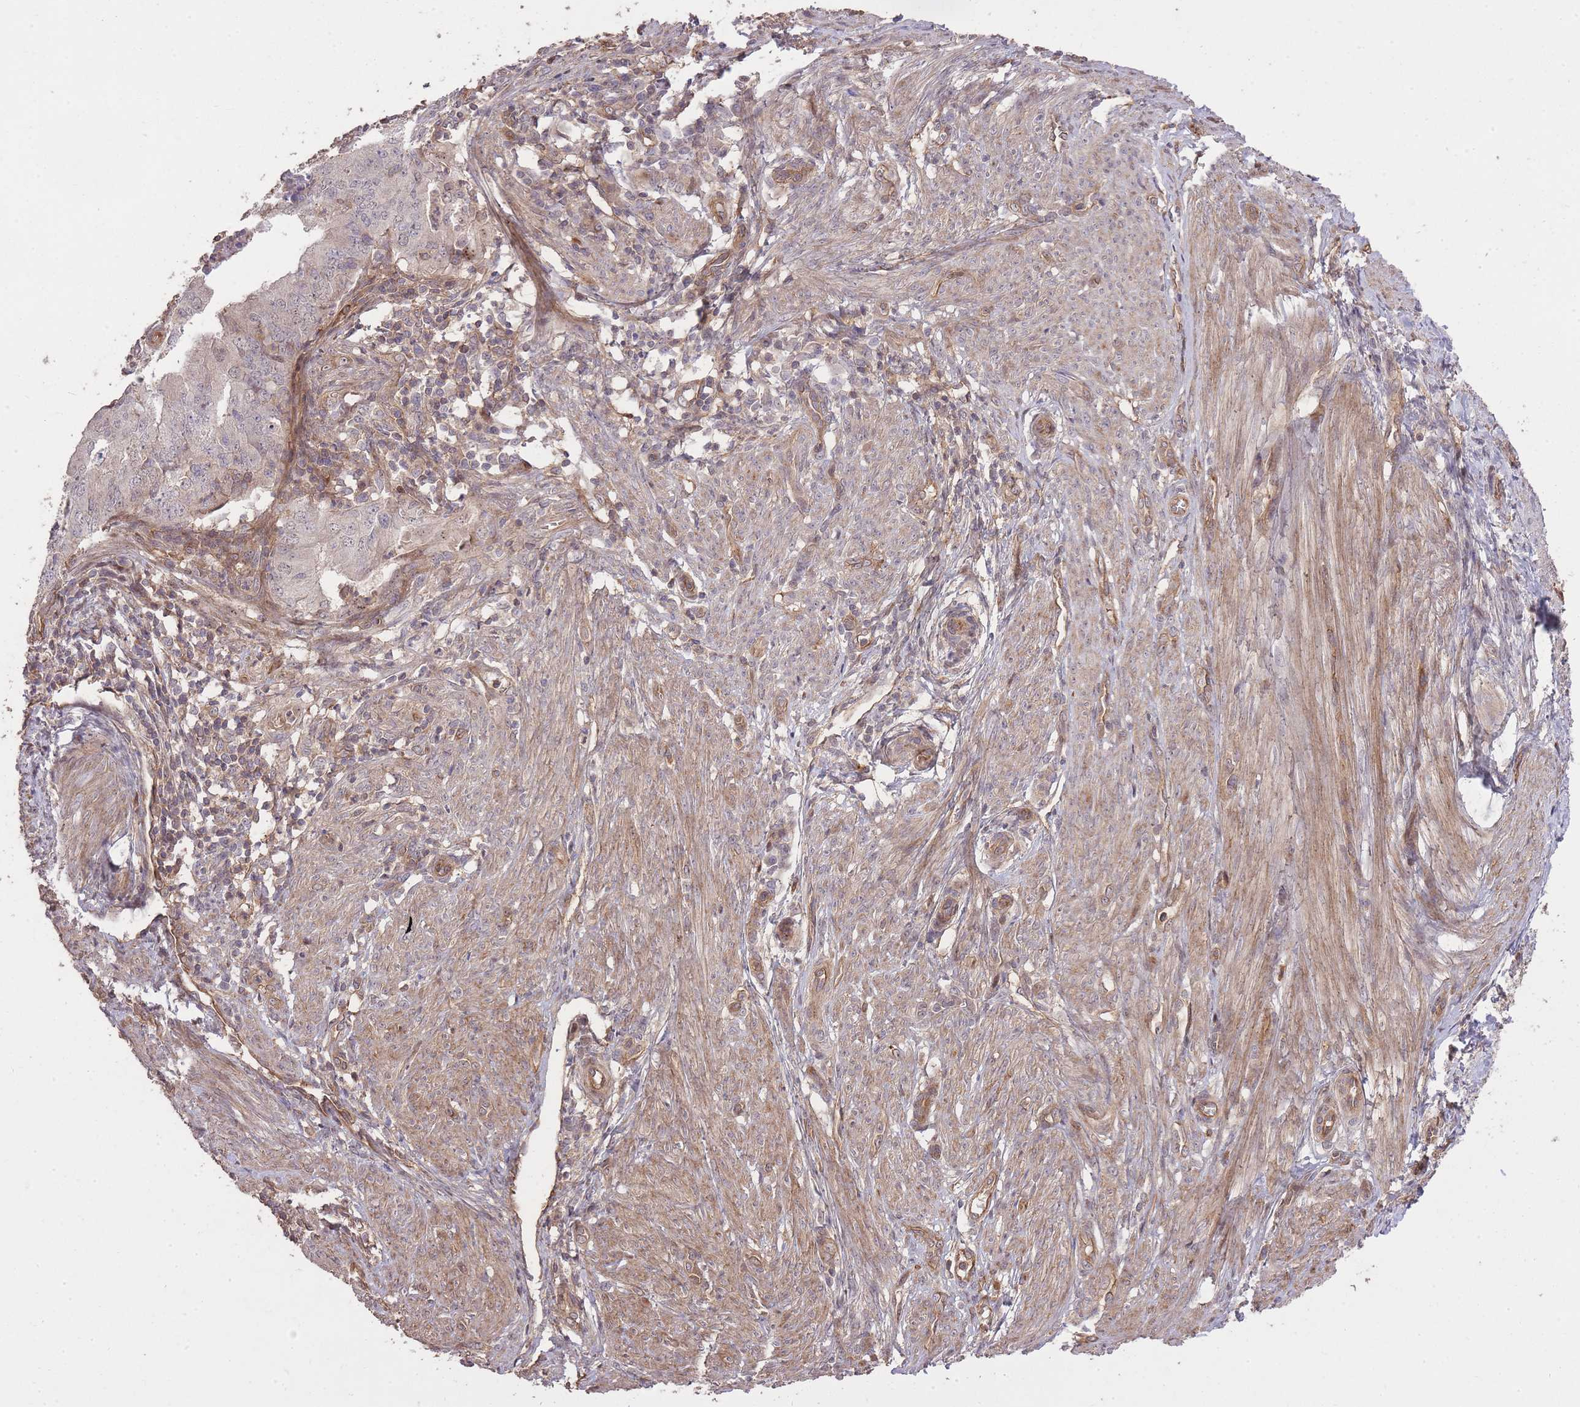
{"staining": {"intensity": "weak", "quantity": "<25%", "location": "nuclear"}, "tissue": "endometrial cancer", "cell_type": "Tumor cells", "image_type": "cancer", "snomed": [{"axis": "morphology", "description": "Adenocarcinoma, NOS"}, {"axis": "topography", "description": "Endometrium"}], "caption": "DAB (3,3'-diaminobenzidine) immunohistochemical staining of human endometrial adenocarcinoma demonstrates no significant expression in tumor cells. (DAB immunohistochemistry with hematoxylin counter stain).", "gene": "PLD1", "patient": {"sex": "female", "age": 50}}